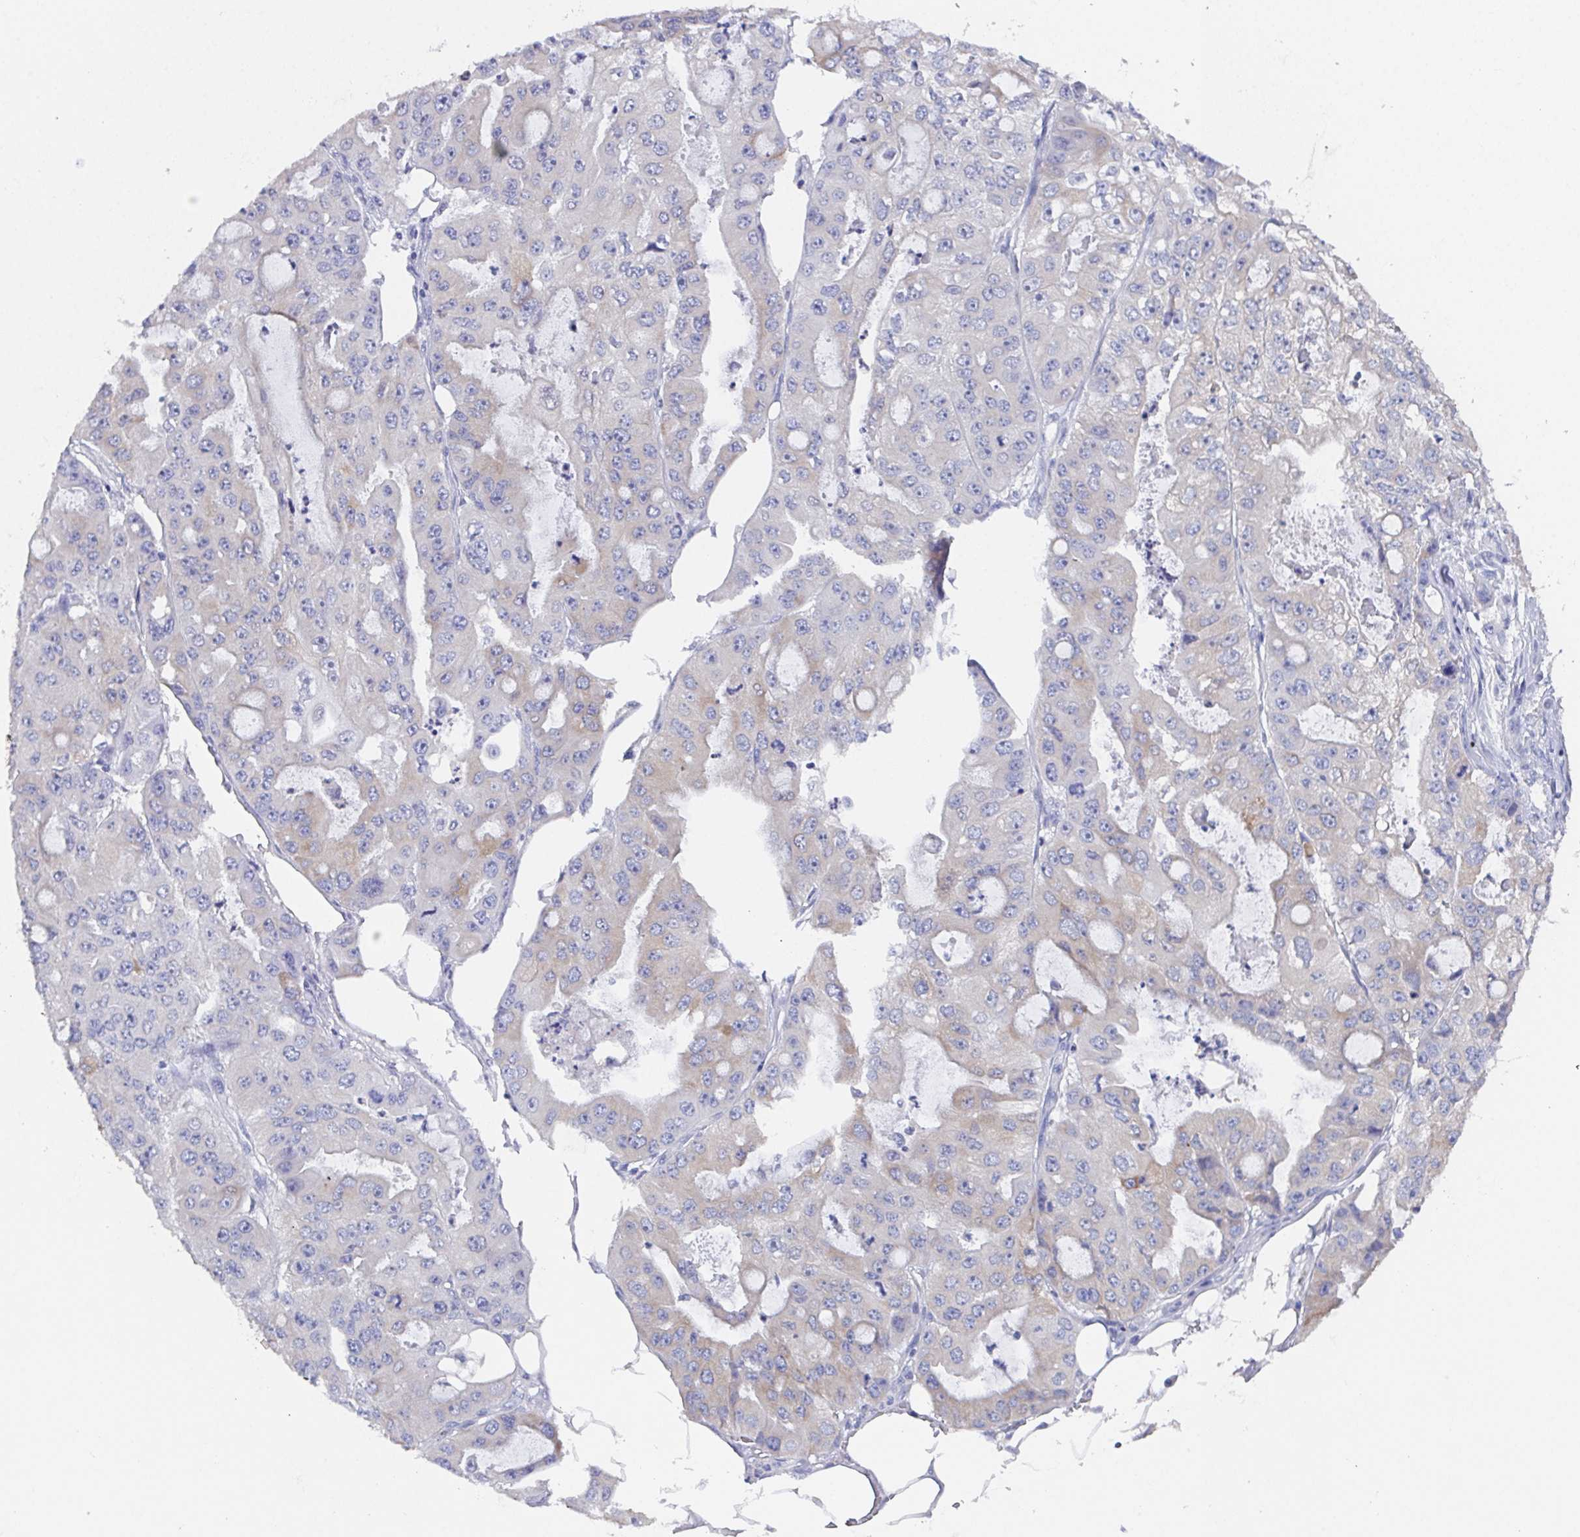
{"staining": {"intensity": "weak", "quantity": "<25%", "location": "cytoplasmic/membranous"}, "tissue": "ovarian cancer", "cell_type": "Tumor cells", "image_type": "cancer", "snomed": [{"axis": "morphology", "description": "Cystadenocarcinoma, serous, NOS"}, {"axis": "topography", "description": "Ovary"}], "caption": "IHC of ovarian cancer (serous cystadenocarcinoma) reveals no staining in tumor cells.", "gene": "SSC4D", "patient": {"sex": "female", "age": 56}}